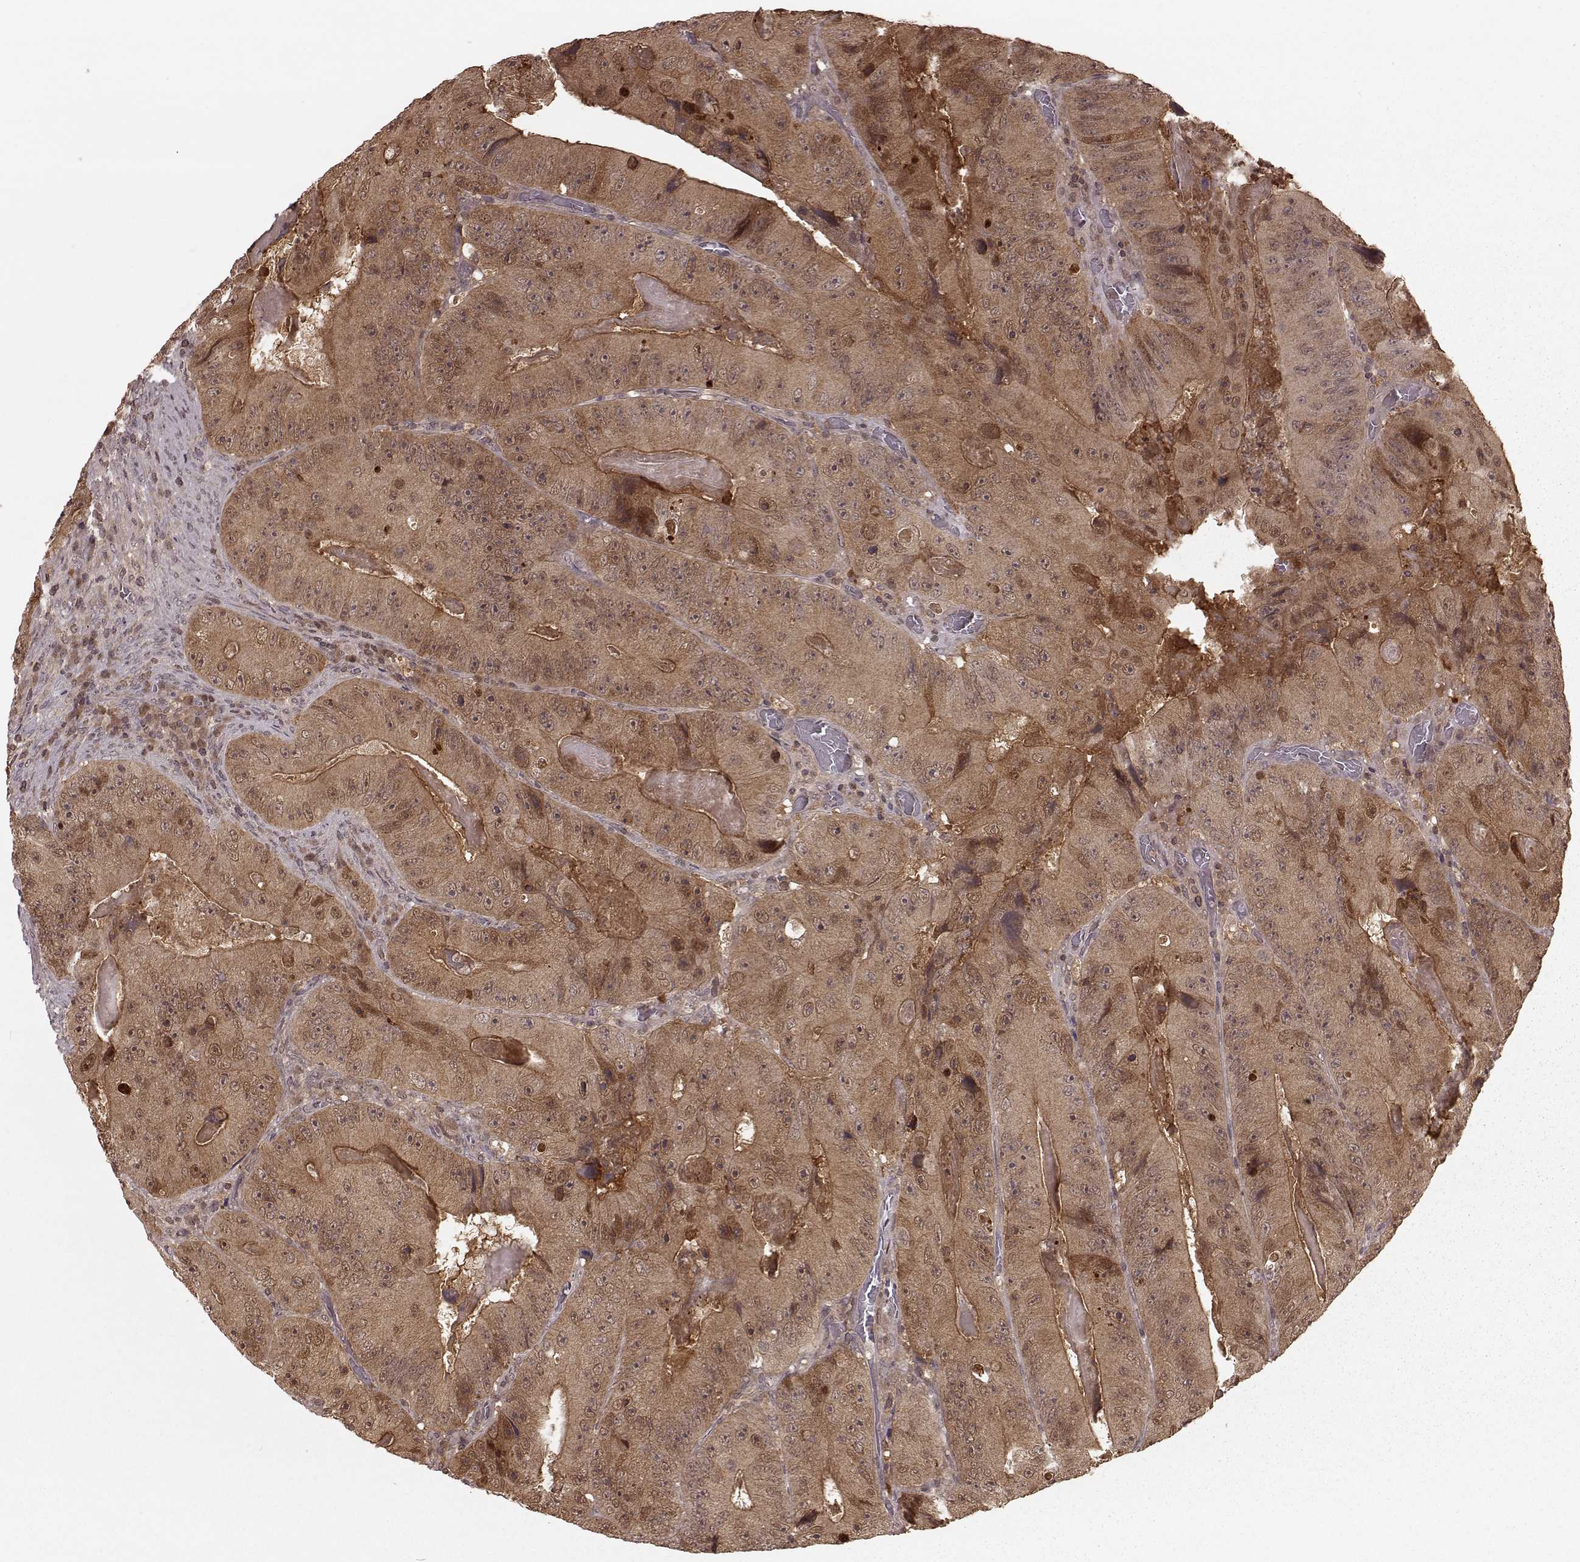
{"staining": {"intensity": "moderate", "quantity": ">75%", "location": "cytoplasmic/membranous,nuclear"}, "tissue": "colorectal cancer", "cell_type": "Tumor cells", "image_type": "cancer", "snomed": [{"axis": "morphology", "description": "Adenocarcinoma, NOS"}, {"axis": "topography", "description": "Colon"}], "caption": "A medium amount of moderate cytoplasmic/membranous and nuclear staining is identified in about >75% of tumor cells in colorectal cancer (adenocarcinoma) tissue.", "gene": "GSS", "patient": {"sex": "female", "age": 86}}